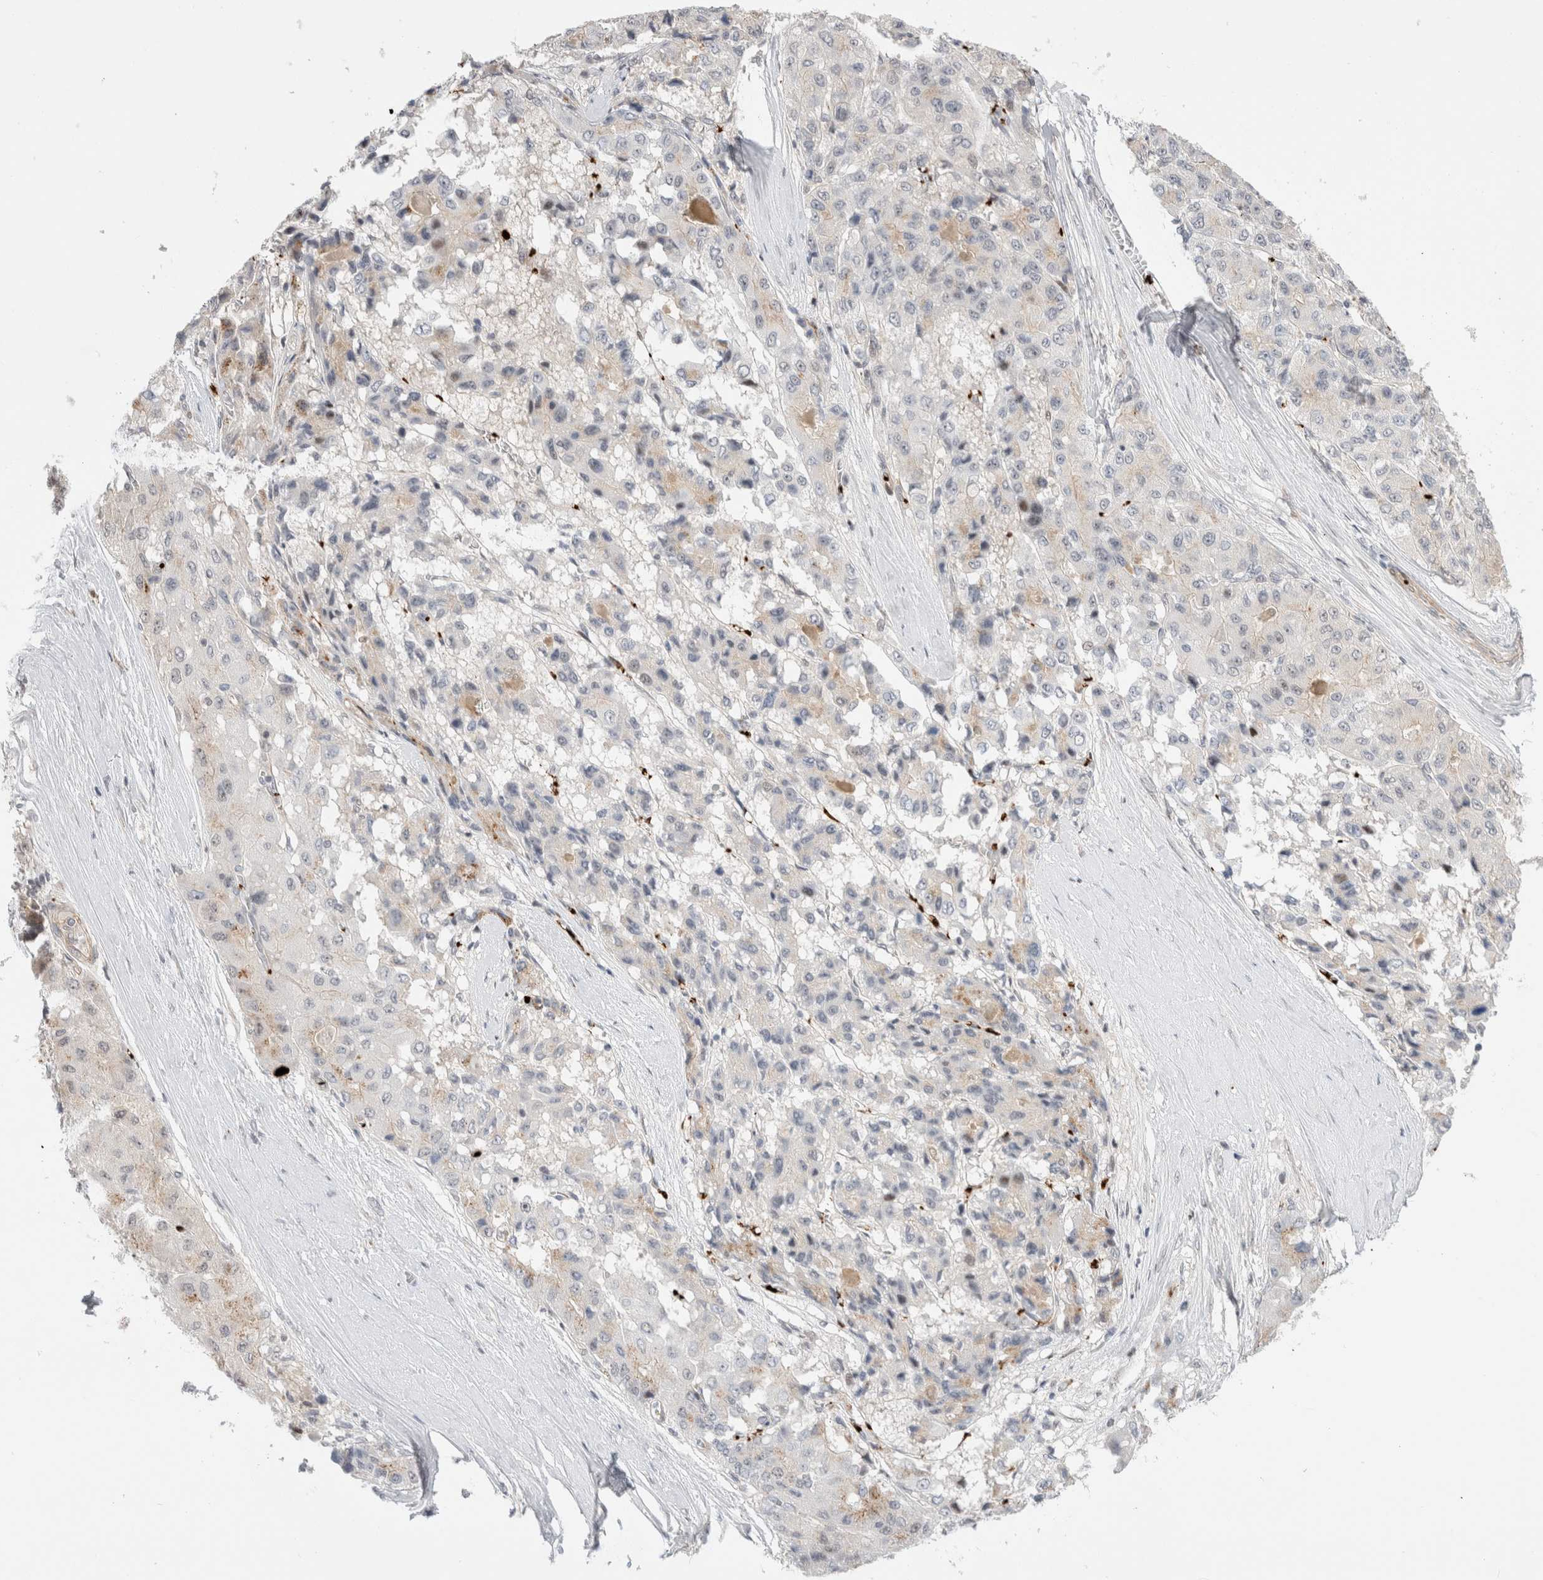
{"staining": {"intensity": "negative", "quantity": "none", "location": "none"}, "tissue": "liver cancer", "cell_type": "Tumor cells", "image_type": "cancer", "snomed": [{"axis": "morphology", "description": "Carcinoma, Hepatocellular, NOS"}, {"axis": "topography", "description": "Liver"}], "caption": "High power microscopy photomicrograph of an IHC photomicrograph of liver cancer, revealing no significant expression in tumor cells.", "gene": "VPS28", "patient": {"sex": "male", "age": 80}}